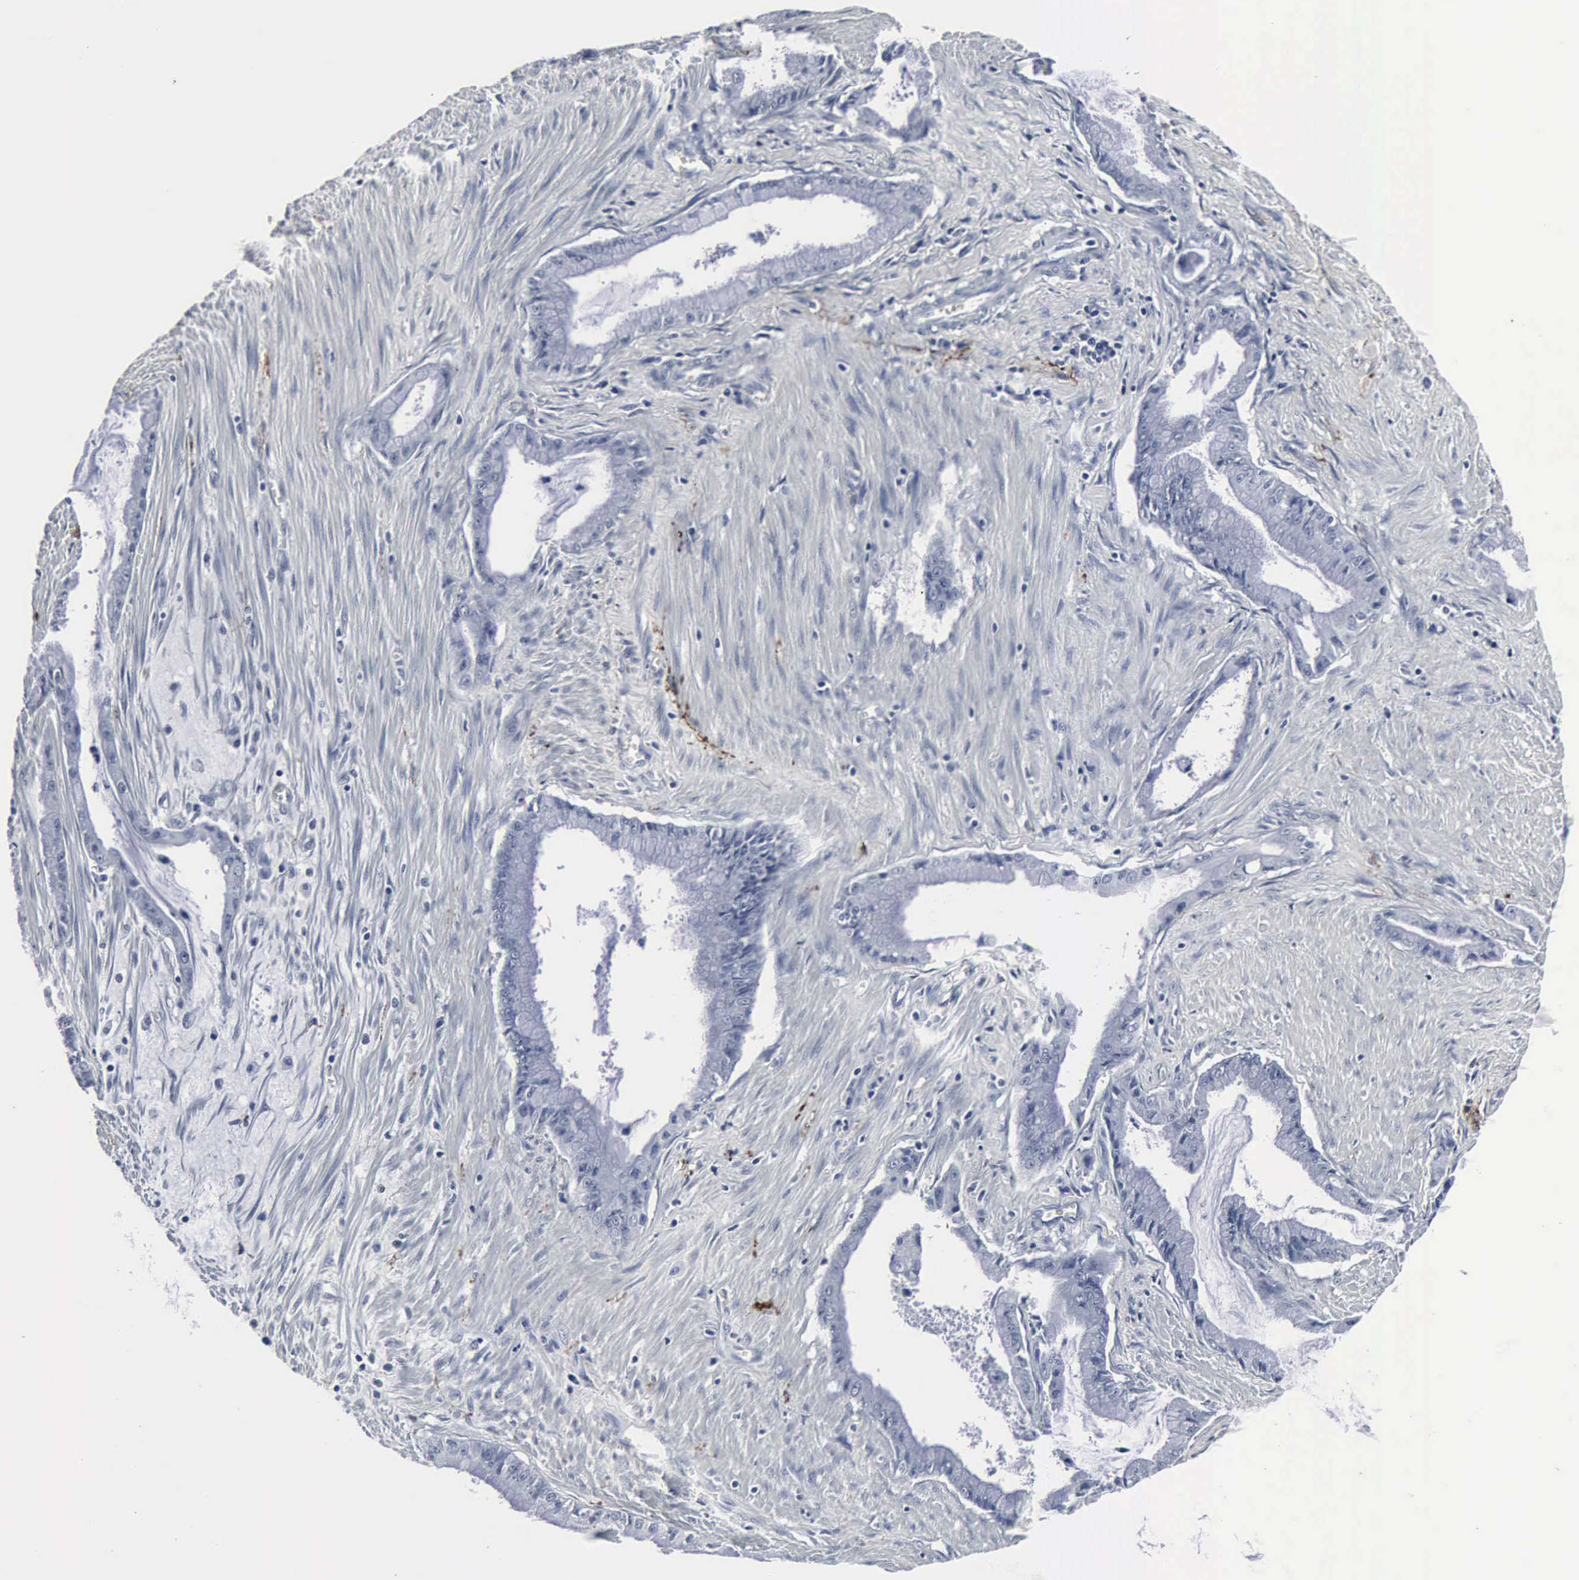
{"staining": {"intensity": "negative", "quantity": "none", "location": "none"}, "tissue": "pancreatic cancer", "cell_type": "Tumor cells", "image_type": "cancer", "snomed": [{"axis": "morphology", "description": "Adenocarcinoma, NOS"}, {"axis": "topography", "description": "Pancreas"}], "caption": "The histopathology image shows no staining of tumor cells in adenocarcinoma (pancreatic).", "gene": "SNAP25", "patient": {"sex": "male", "age": 59}}